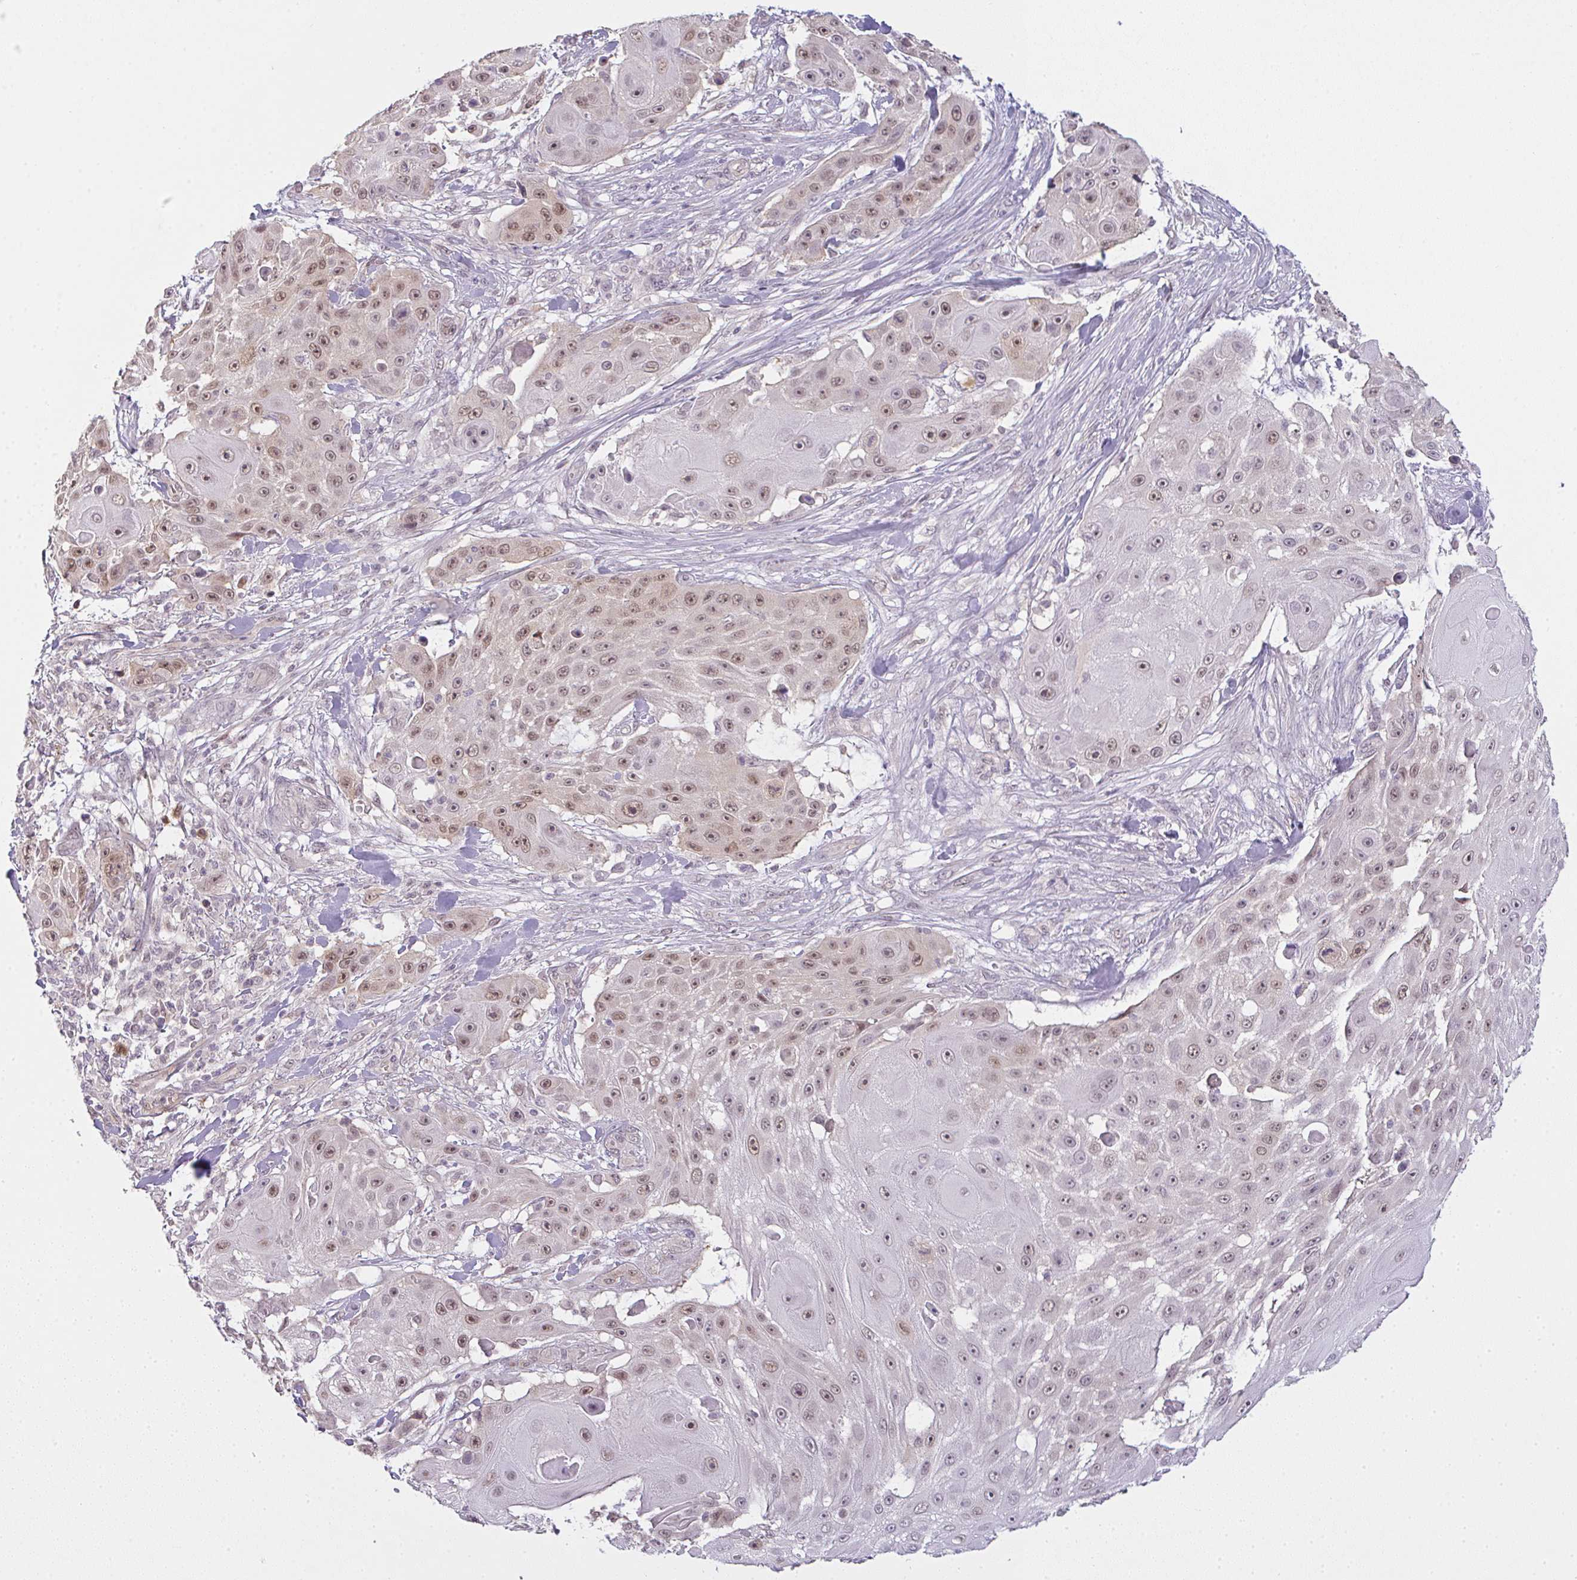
{"staining": {"intensity": "moderate", "quantity": "25%-75%", "location": "nuclear"}, "tissue": "skin cancer", "cell_type": "Tumor cells", "image_type": "cancer", "snomed": [{"axis": "morphology", "description": "Squamous cell carcinoma, NOS"}, {"axis": "topography", "description": "Skin"}], "caption": "Human skin cancer stained for a protein (brown) demonstrates moderate nuclear positive positivity in approximately 25%-75% of tumor cells.", "gene": "CSE1L", "patient": {"sex": "female", "age": 86}}